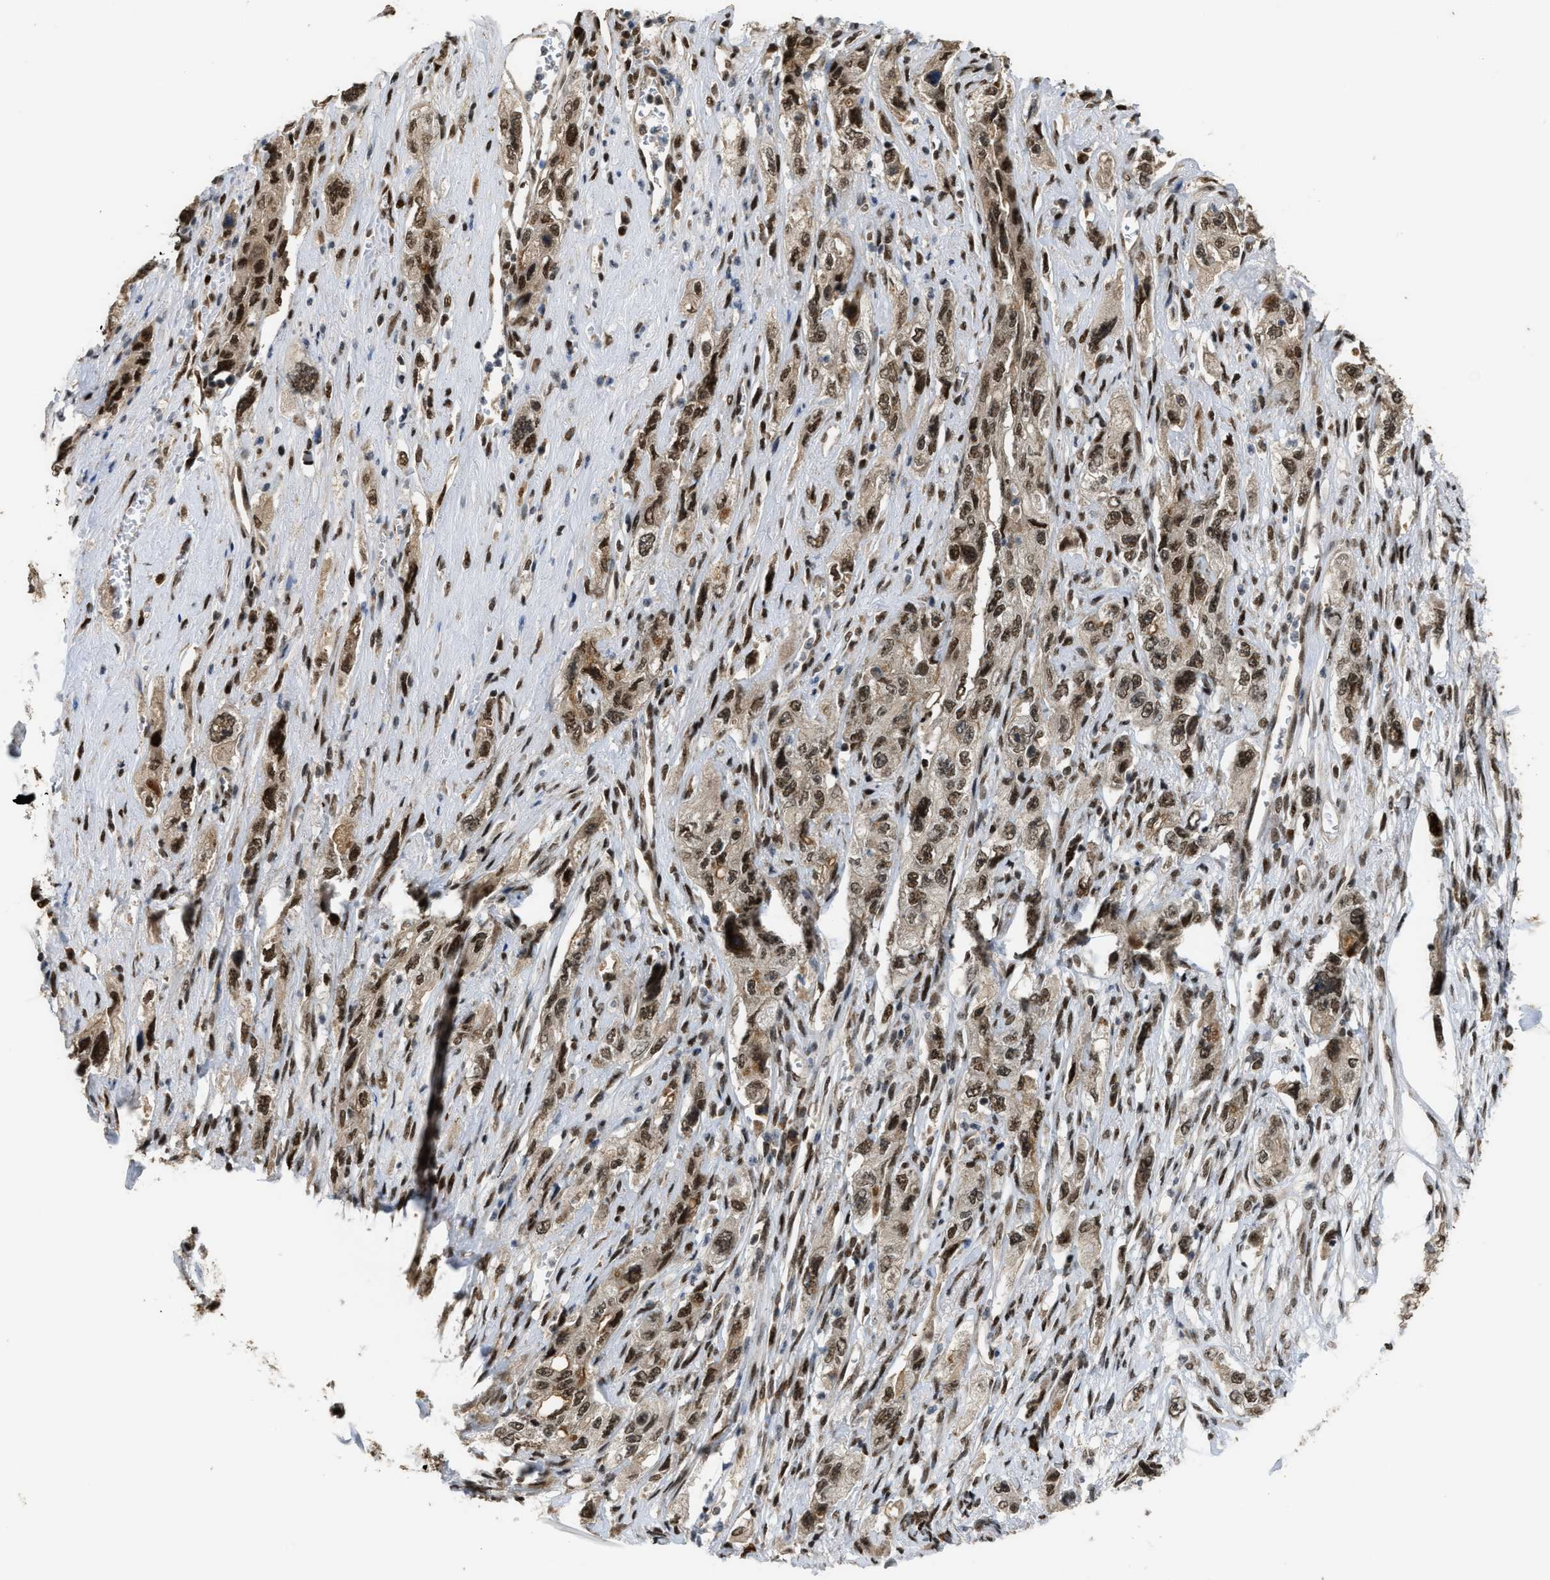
{"staining": {"intensity": "moderate", "quantity": ">75%", "location": "nuclear"}, "tissue": "pancreatic cancer", "cell_type": "Tumor cells", "image_type": "cancer", "snomed": [{"axis": "morphology", "description": "Adenocarcinoma, NOS"}, {"axis": "topography", "description": "Pancreas"}], "caption": "Immunohistochemical staining of pancreatic cancer (adenocarcinoma) demonstrates medium levels of moderate nuclear protein positivity in about >75% of tumor cells.", "gene": "SERTAD2", "patient": {"sex": "female", "age": 73}}